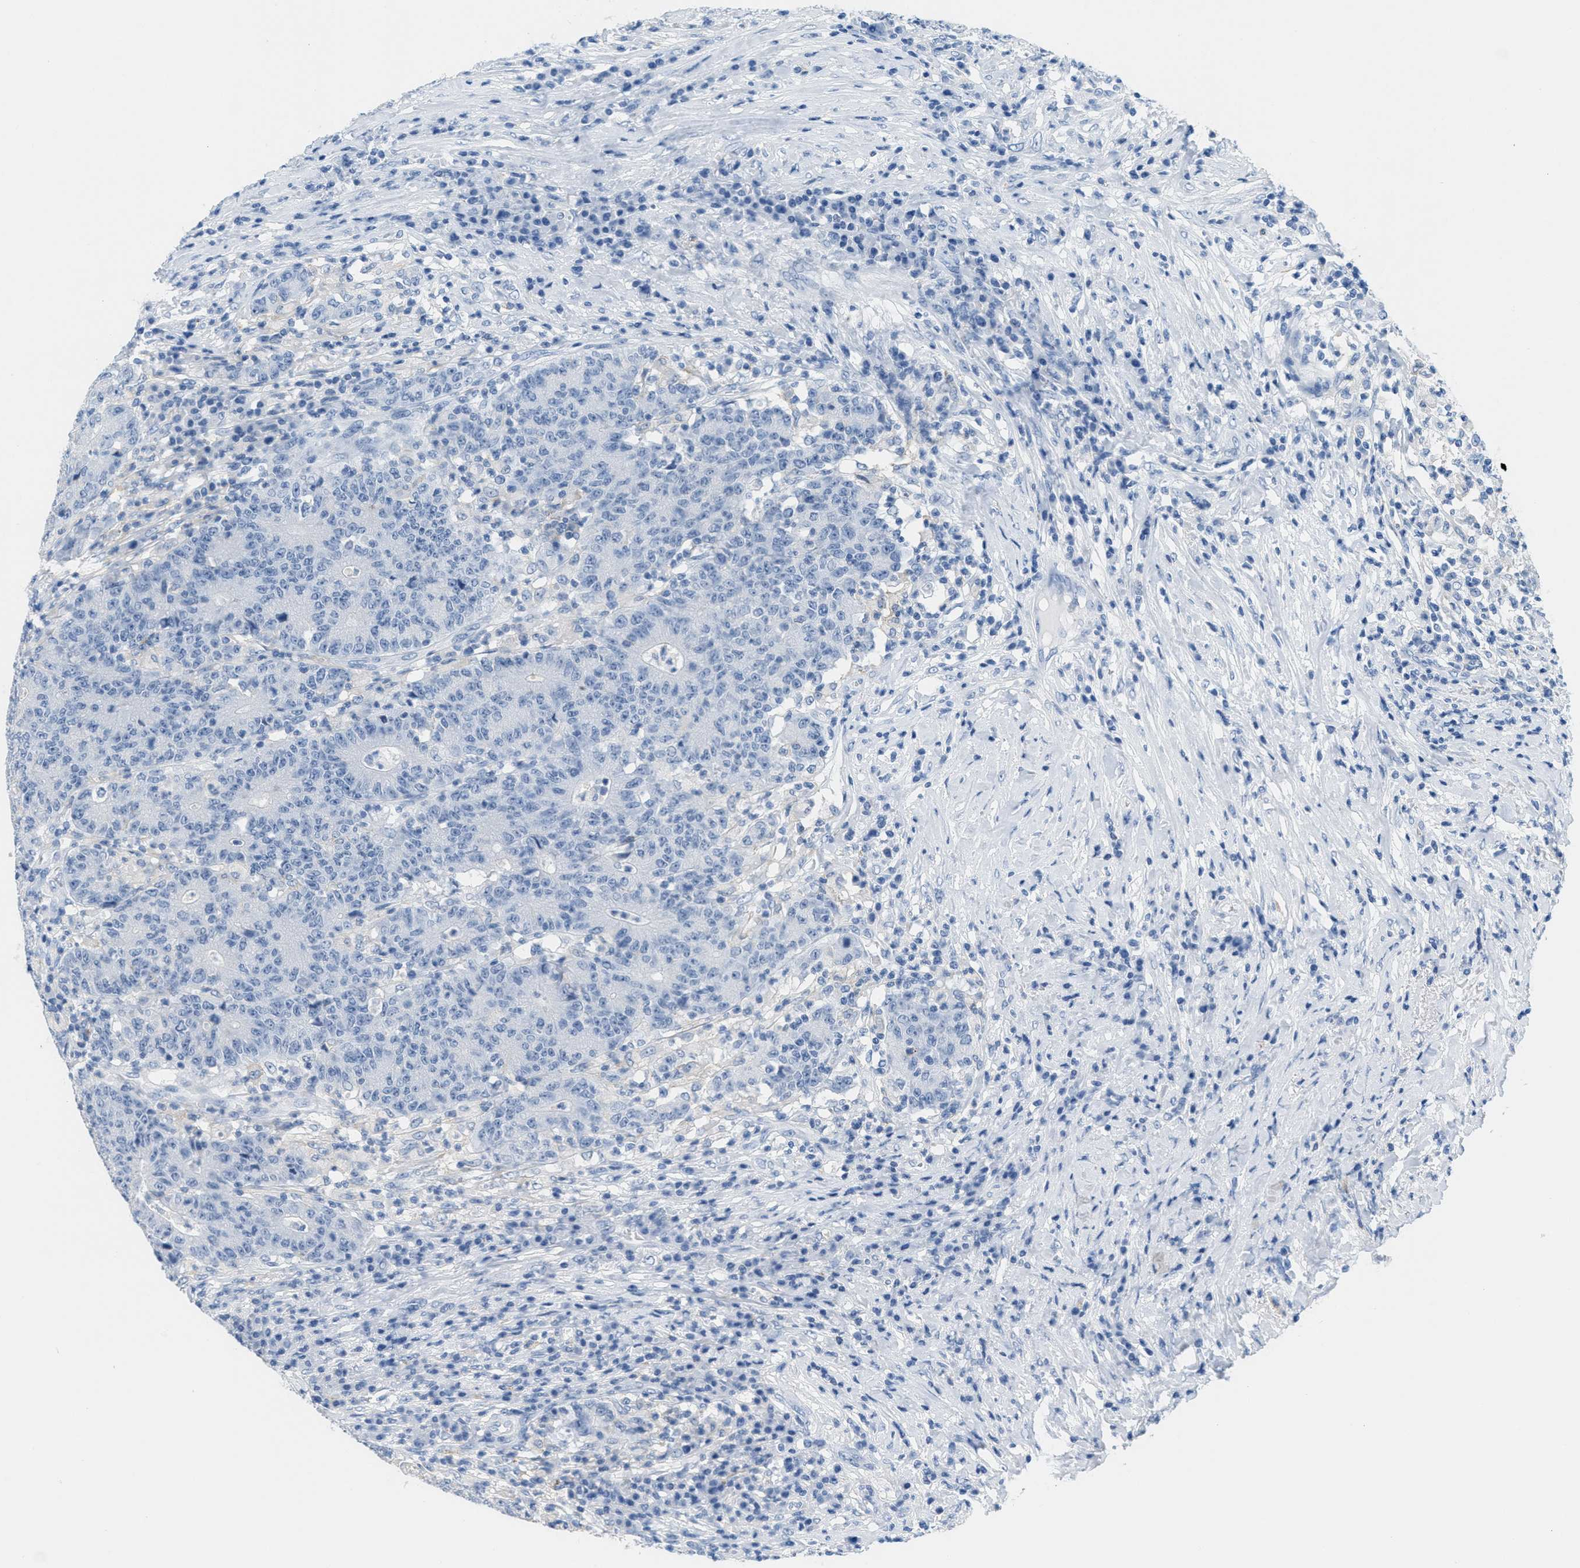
{"staining": {"intensity": "negative", "quantity": "none", "location": "none"}, "tissue": "colorectal cancer", "cell_type": "Tumor cells", "image_type": "cancer", "snomed": [{"axis": "morphology", "description": "Normal tissue, NOS"}, {"axis": "morphology", "description": "Adenocarcinoma, NOS"}, {"axis": "topography", "description": "Colon"}], "caption": "A high-resolution histopathology image shows immunohistochemistry staining of colorectal cancer, which demonstrates no significant expression in tumor cells. (Immunohistochemistry (ihc), brightfield microscopy, high magnification).", "gene": "GPM6A", "patient": {"sex": "female", "age": 75}}